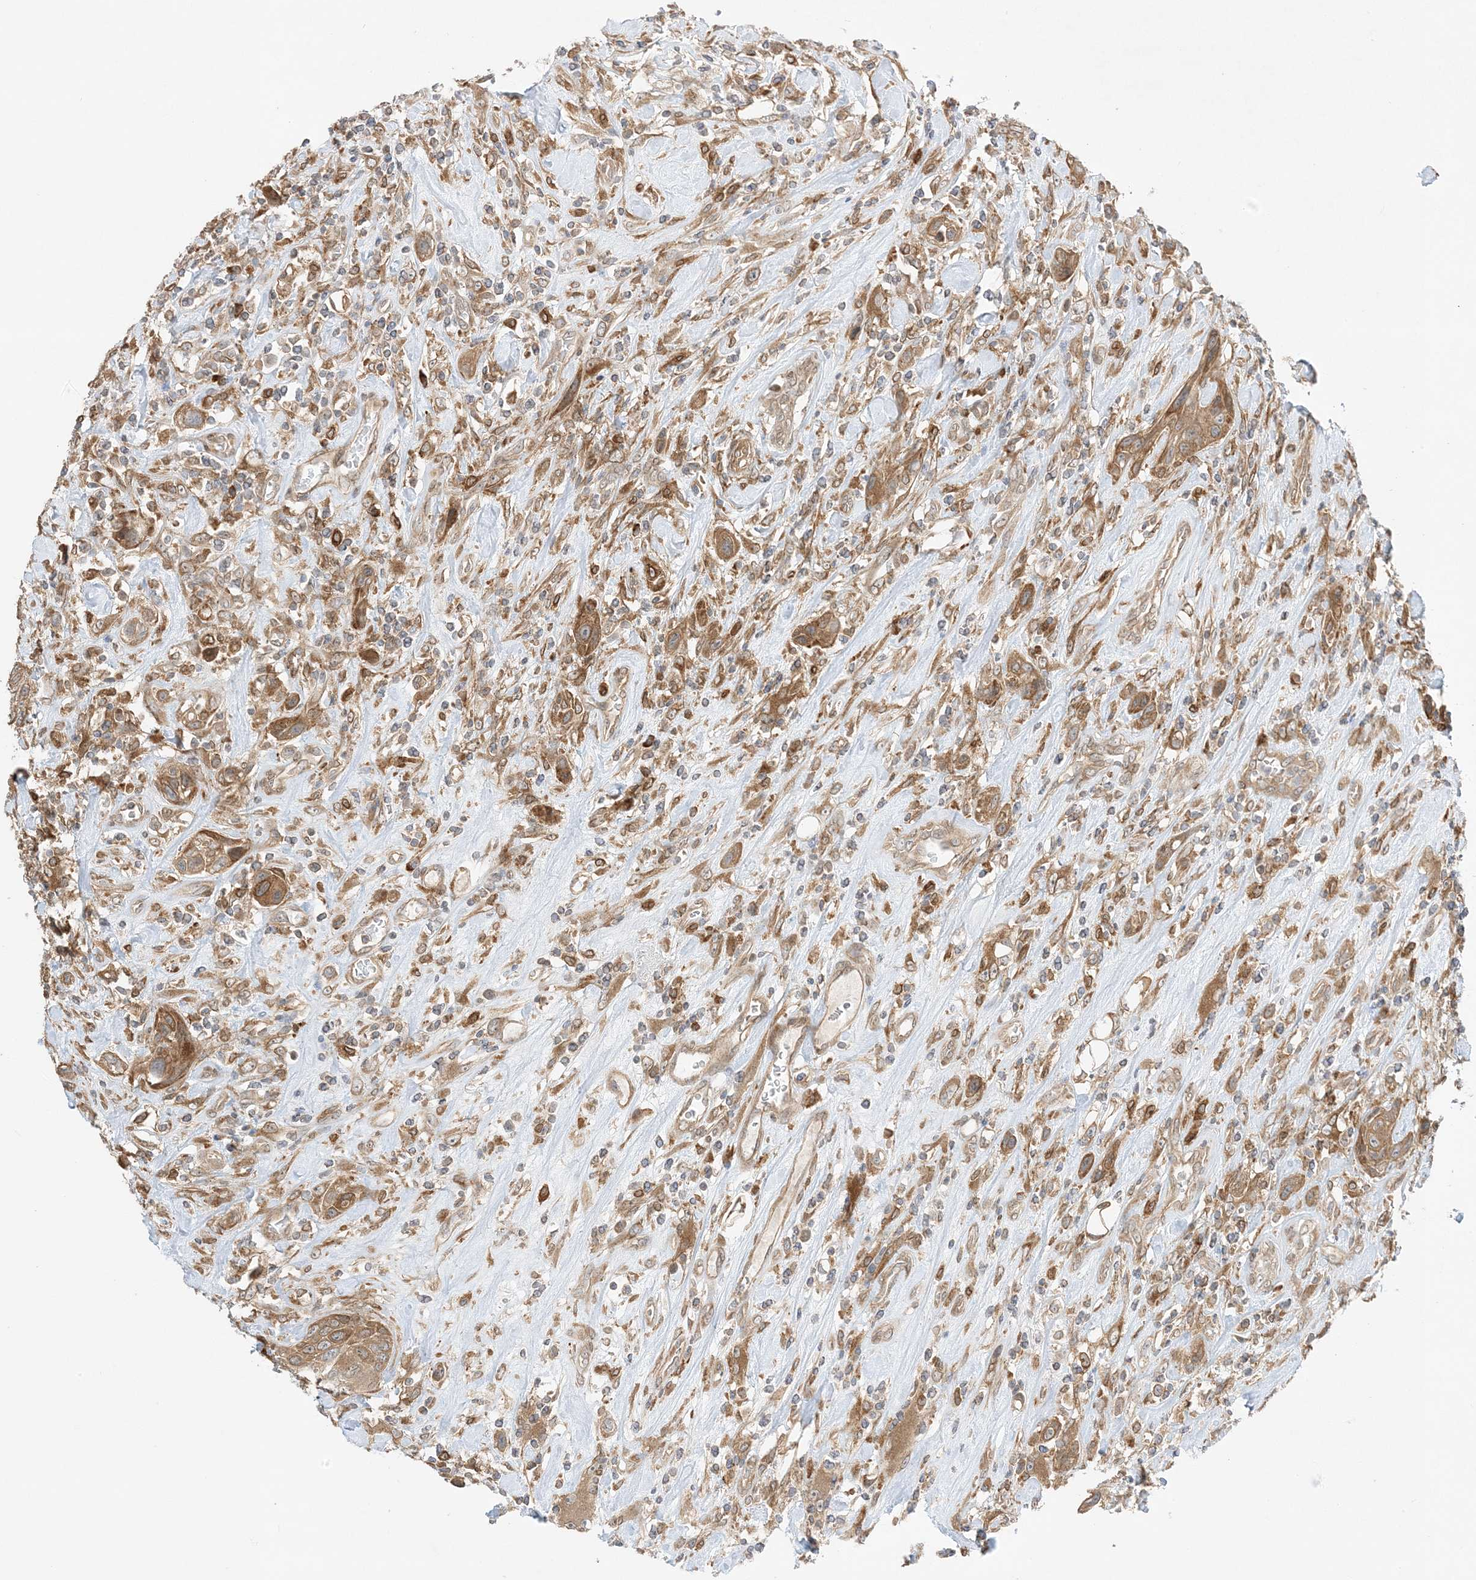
{"staining": {"intensity": "moderate", "quantity": ">75%", "location": "cytoplasmic/membranous"}, "tissue": "urothelial cancer", "cell_type": "Tumor cells", "image_type": "cancer", "snomed": [{"axis": "morphology", "description": "Urothelial carcinoma, High grade"}, {"axis": "topography", "description": "Urinary bladder"}], "caption": "IHC of high-grade urothelial carcinoma shows medium levels of moderate cytoplasmic/membranous staining in about >75% of tumor cells.", "gene": "SCARF2", "patient": {"sex": "male", "age": 50}}